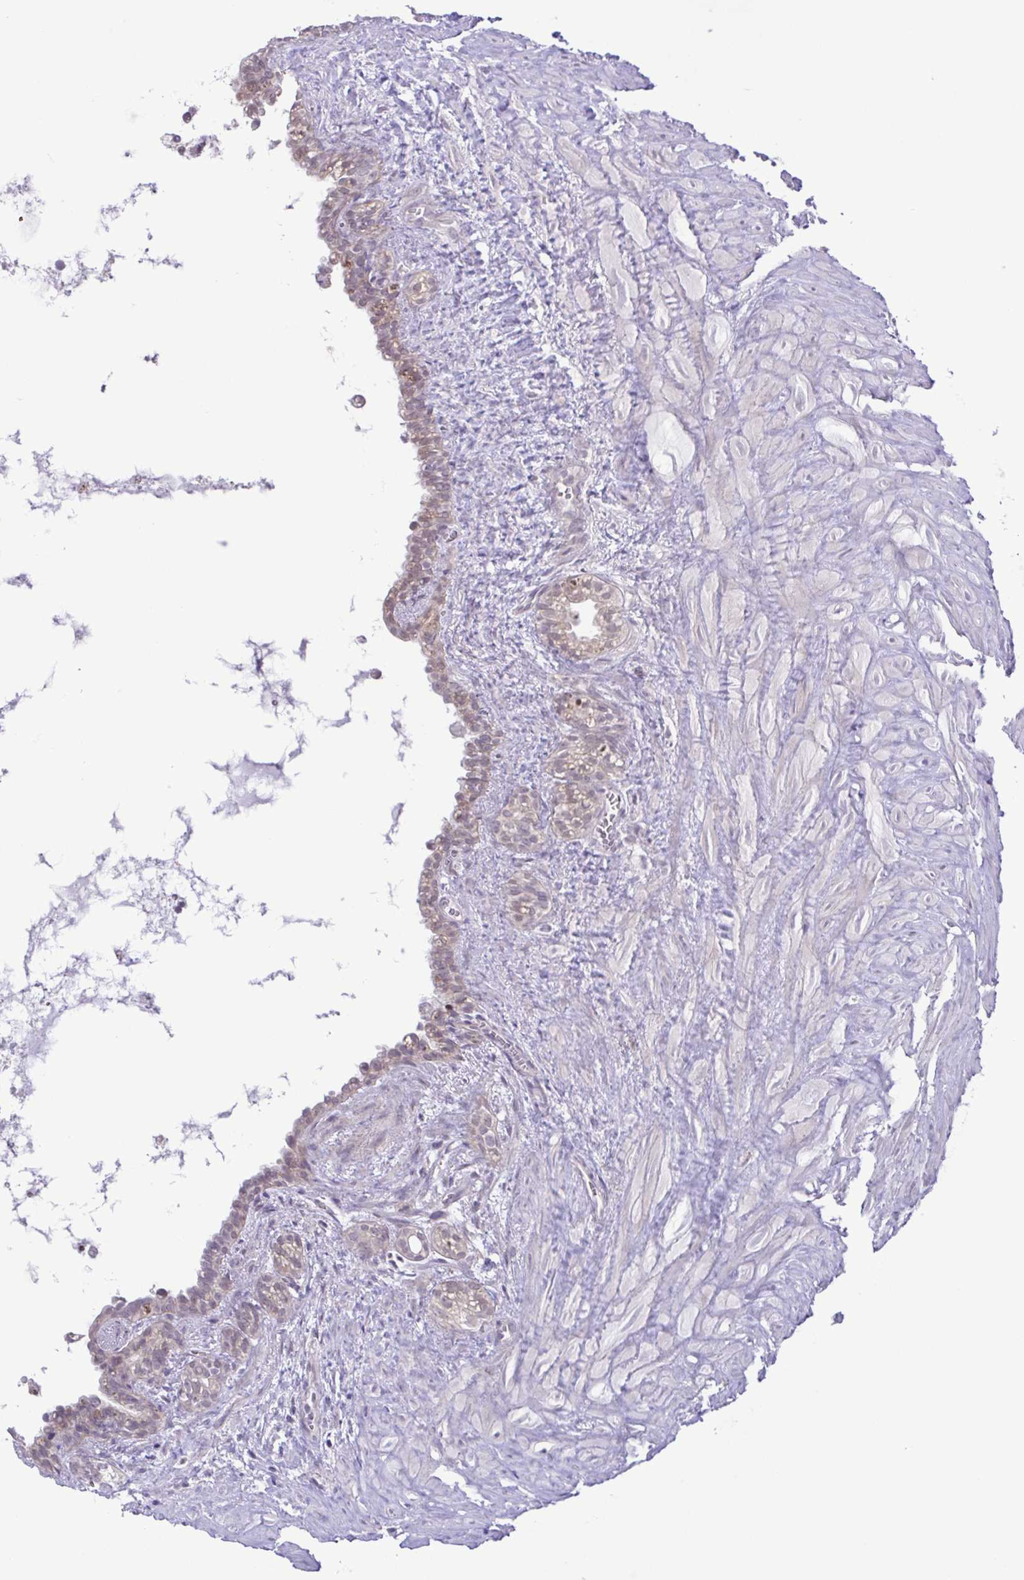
{"staining": {"intensity": "weak", "quantity": "<25%", "location": "cytoplasmic/membranous"}, "tissue": "seminal vesicle", "cell_type": "Glandular cells", "image_type": "normal", "snomed": [{"axis": "morphology", "description": "Normal tissue, NOS"}, {"axis": "topography", "description": "Seminal veicle"}], "caption": "The immunohistochemistry (IHC) histopathology image has no significant staining in glandular cells of seminal vesicle.", "gene": "IL1RN", "patient": {"sex": "male", "age": 76}}